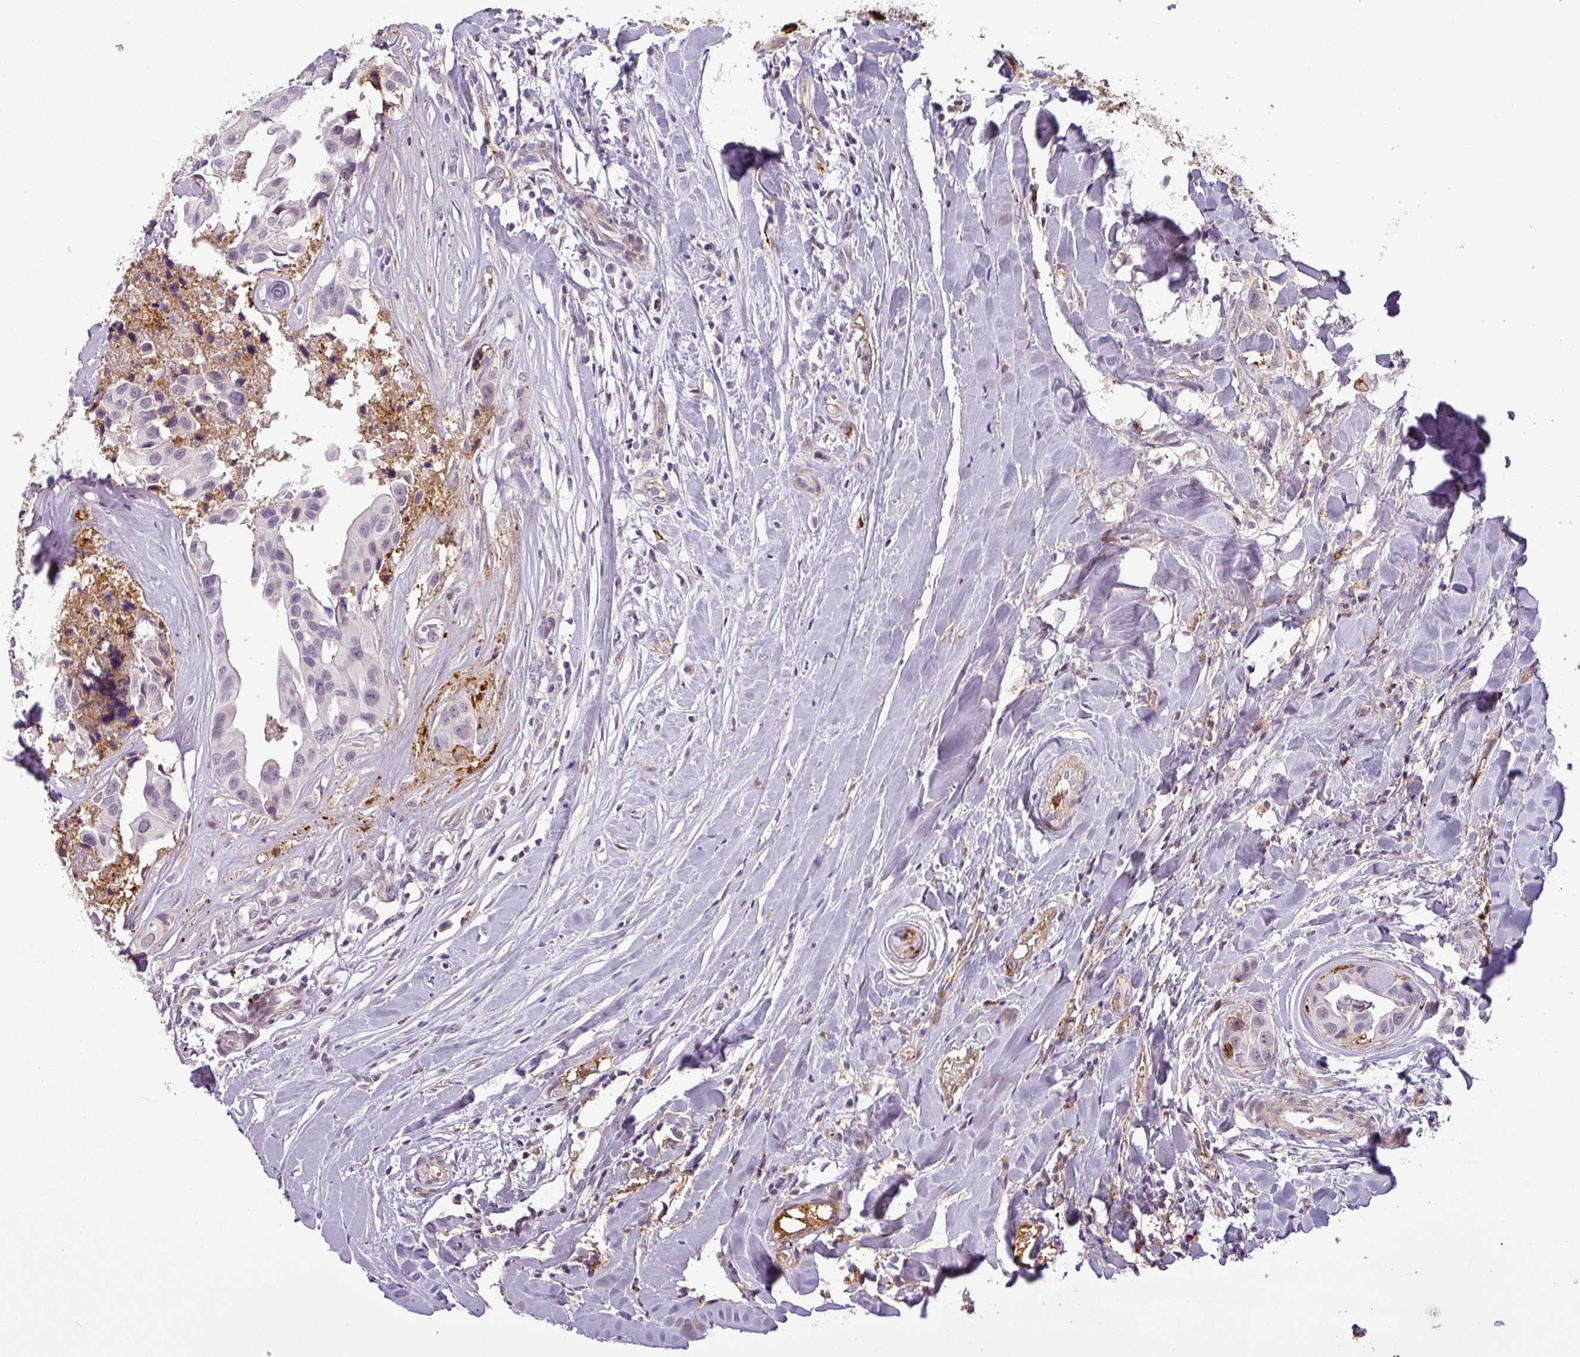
{"staining": {"intensity": "negative", "quantity": "none", "location": "none"}, "tissue": "head and neck cancer", "cell_type": "Tumor cells", "image_type": "cancer", "snomed": [{"axis": "morphology", "description": "Adenocarcinoma, NOS"}, {"axis": "morphology", "description": "Adenocarcinoma, metastatic, NOS"}, {"axis": "topography", "description": "Head-Neck"}], "caption": "Immunohistochemical staining of human head and neck metastatic adenocarcinoma reveals no significant positivity in tumor cells.", "gene": "APOC1", "patient": {"sex": "male", "age": 75}}